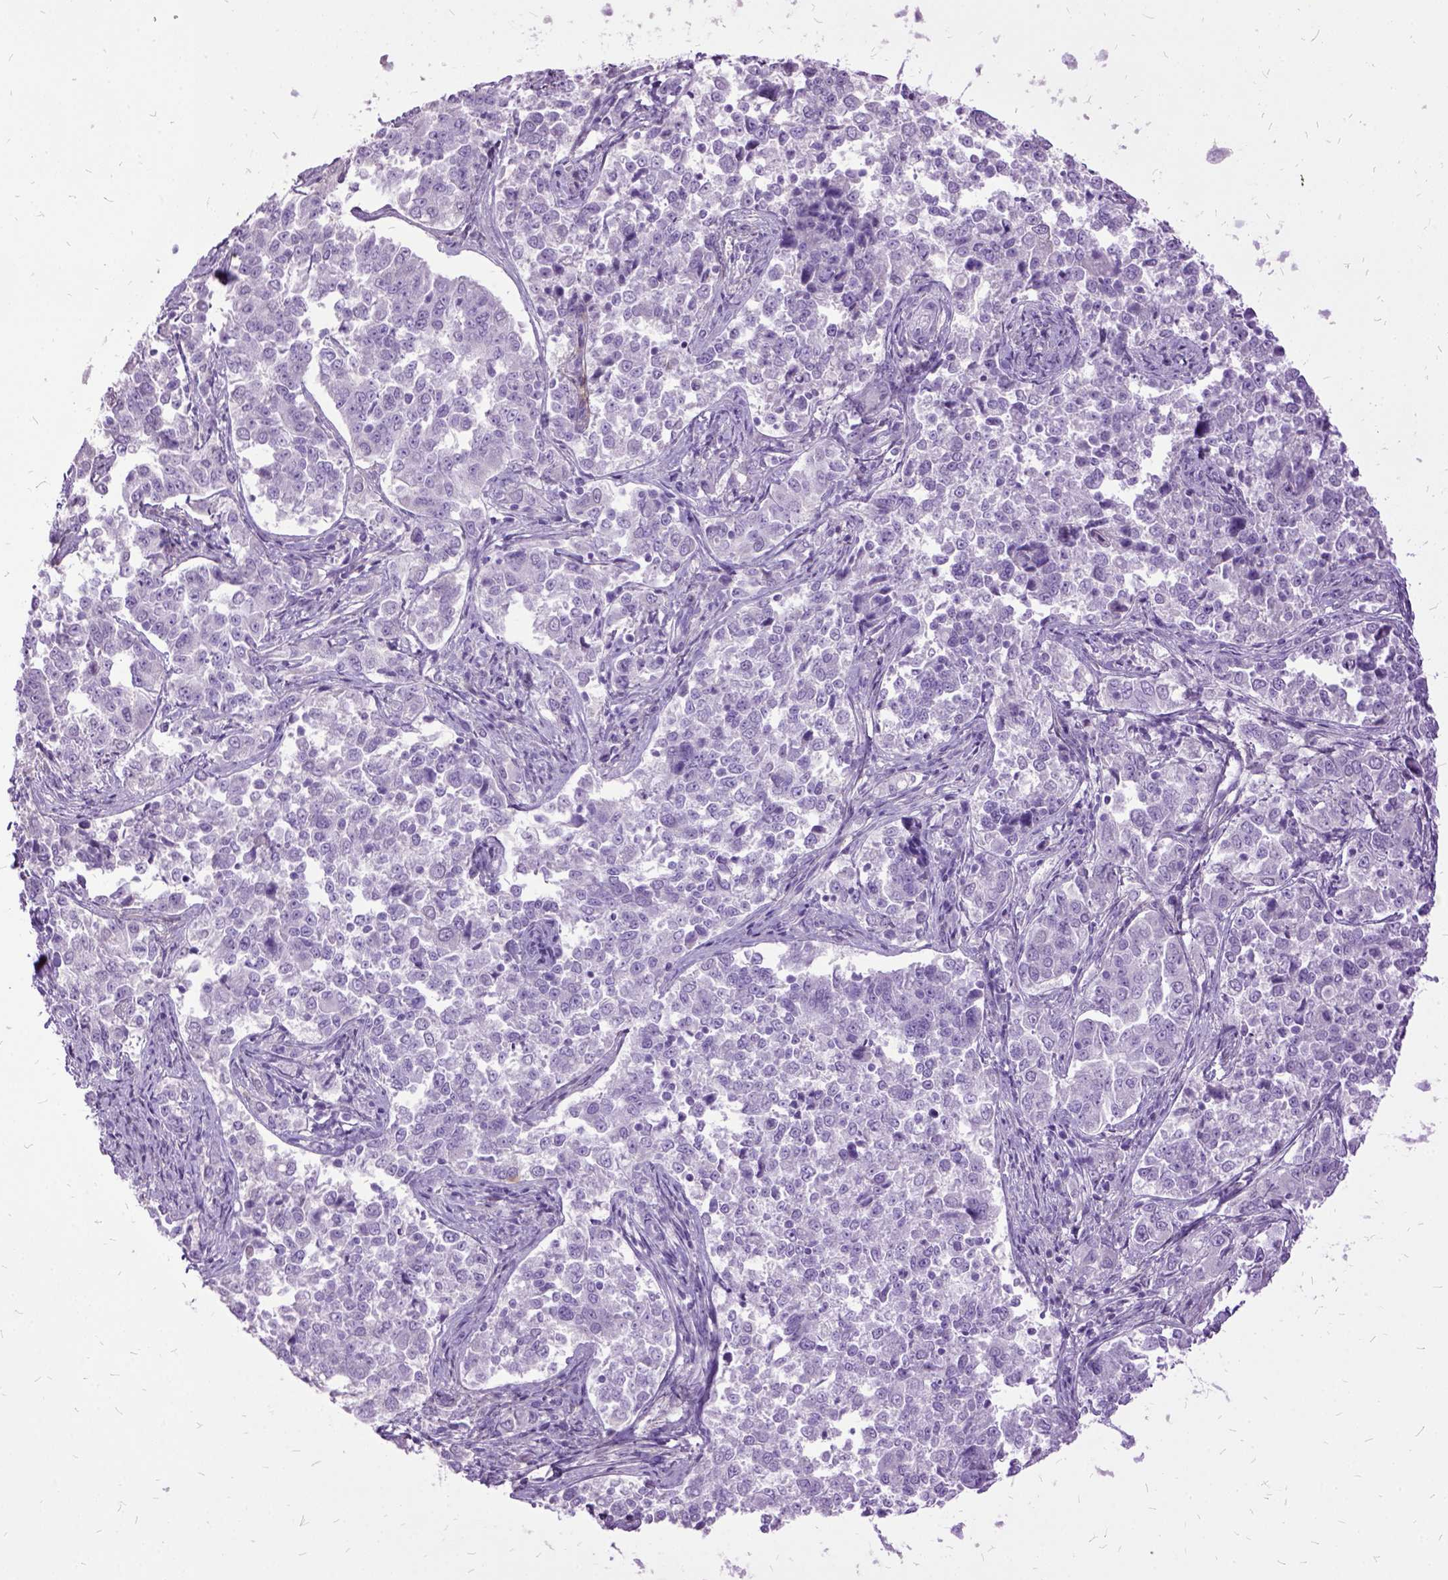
{"staining": {"intensity": "negative", "quantity": "none", "location": "none"}, "tissue": "endometrial cancer", "cell_type": "Tumor cells", "image_type": "cancer", "snomed": [{"axis": "morphology", "description": "Adenocarcinoma, NOS"}, {"axis": "topography", "description": "Endometrium"}], "caption": "Protein analysis of adenocarcinoma (endometrial) shows no significant positivity in tumor cells.", "gene": "MME", "patient": {"sex": "female", "age": 43}}